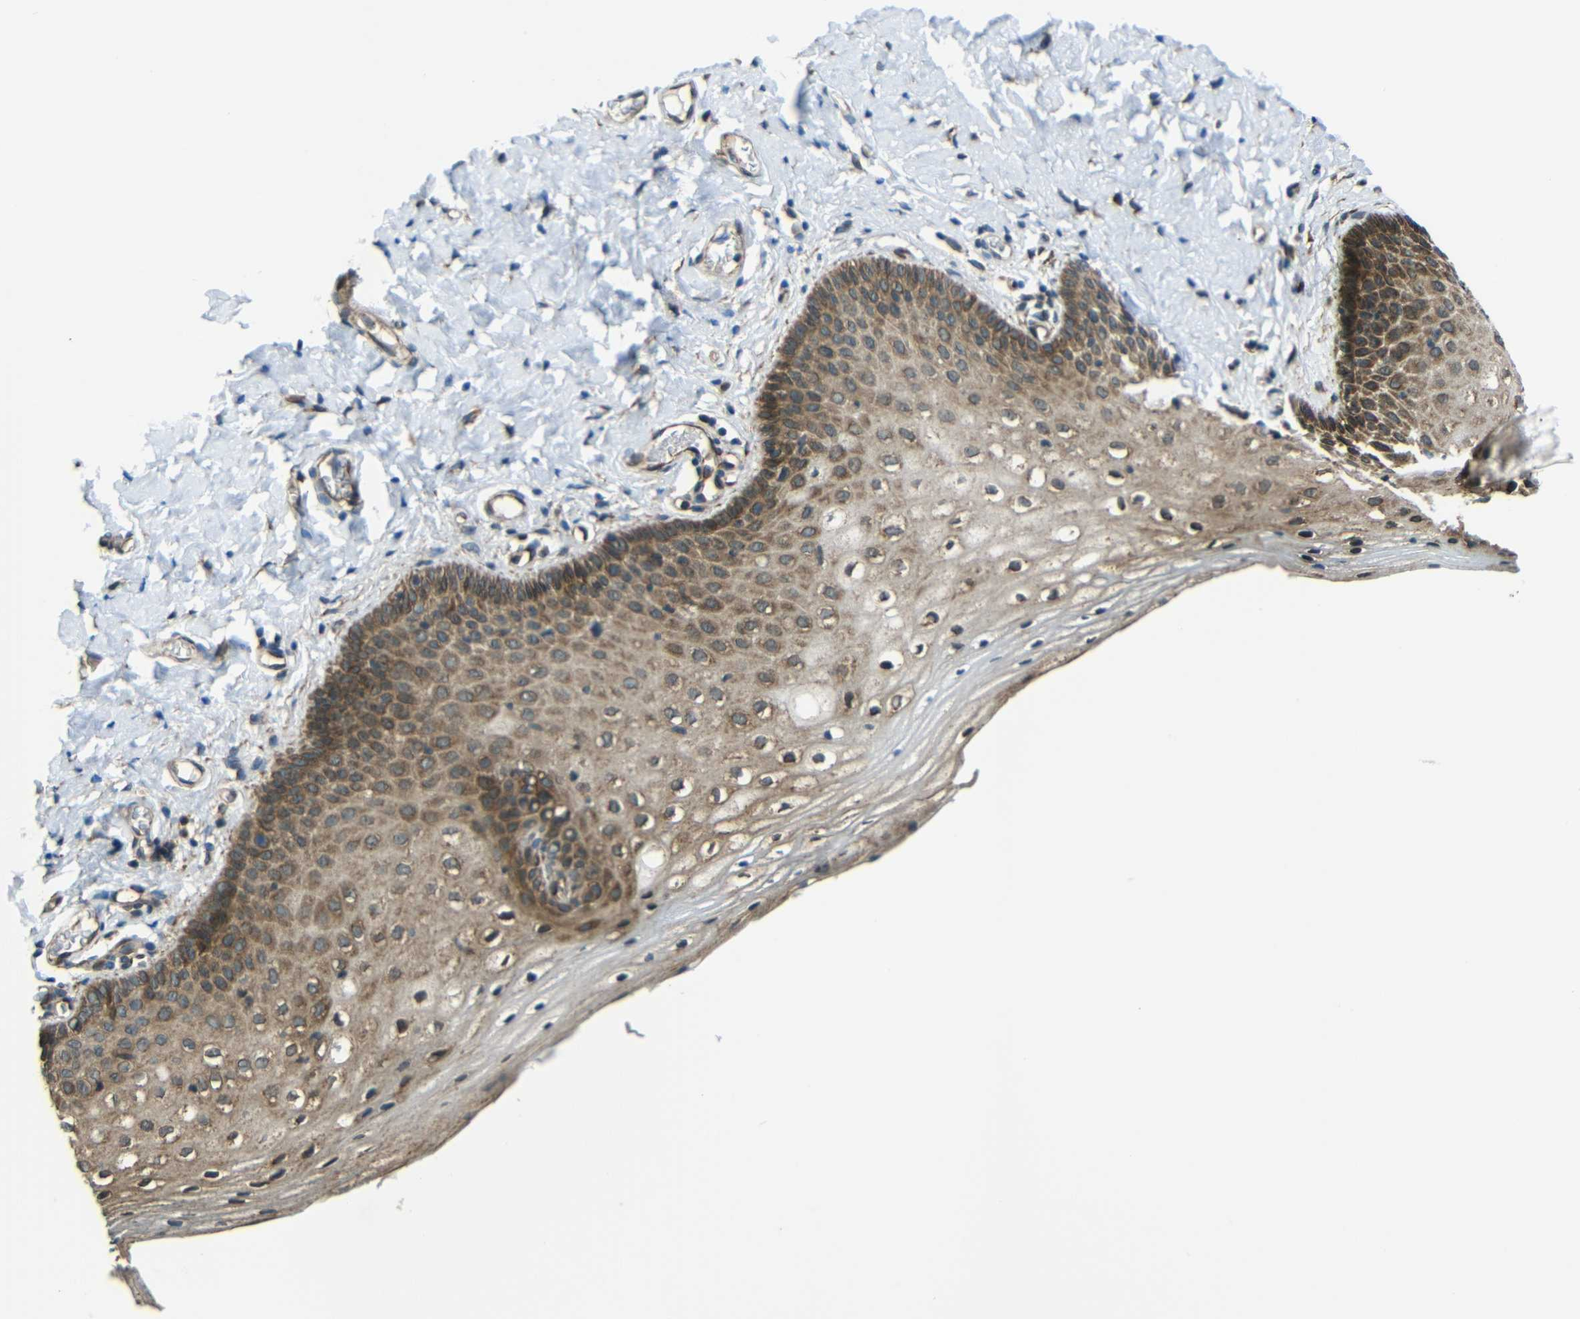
{"staining": {"intensity": "moderate", "quantity": "25%-75%", "location": "cytoplasmic/membranous"}, "tissue": "vagina", "cell_type": "Squamous epithelial cells", "image_type": "normal", "snomed": [{"axis": "morphology", "description": "Normal tissue, NOS"}, {"axis": "topography", "description": "Vagina"}], "caption": "Protein expression analysis of unremarkable human vagina reveals moderate cytoplasmic/membranous staining in about 25%-75% of squamous epithelial cells. (DAB (3,3'-diaminobenzidine) IHC, brown staining for protein, blue staining for nuclei).", "gene": "VAPB", "patient": {"sex": "female", "age": 55}}